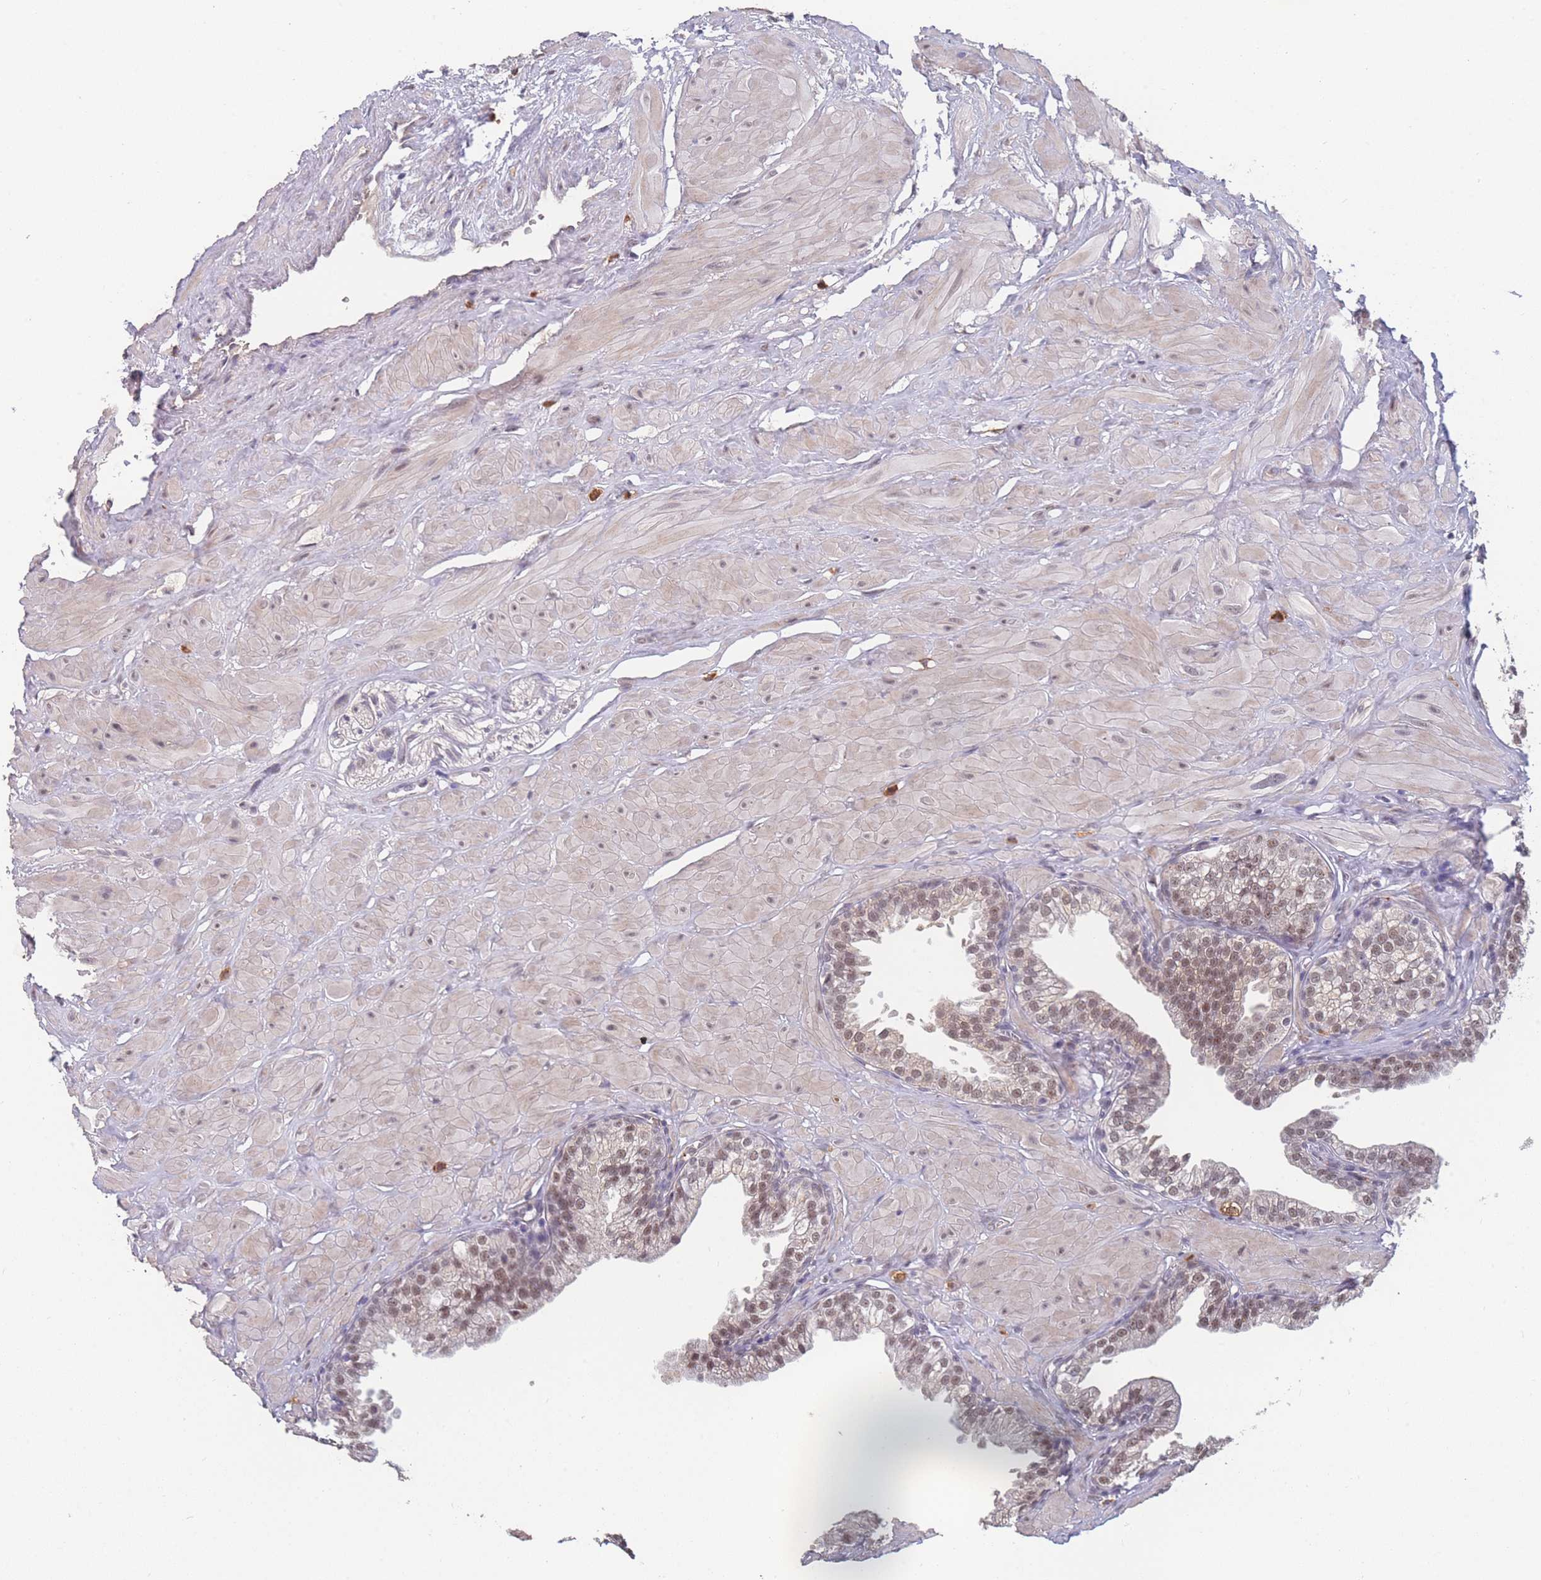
{"staining": {"intensity": "moderate", "quantity": ">75%", "location": "nuclear"}, "tissue": "prostate", "cell_type": "Glandular cells", "image_type": "normal", "snomed": [{"axis": "morphology", "description": "Normal tissue, NOS"}, {"axis": "topography", "description": "Prostate"}, {"axis": "topography", "description": "Peripheral nerve tissue"}], "caption": "Immunohistochemistry (IHC) of benign prostate shows medium levels of moderate nuclear staining in about >75% of glandular cells.", "gene": "SNRPA1", "patient": {"sex": "male", "age": 55}}